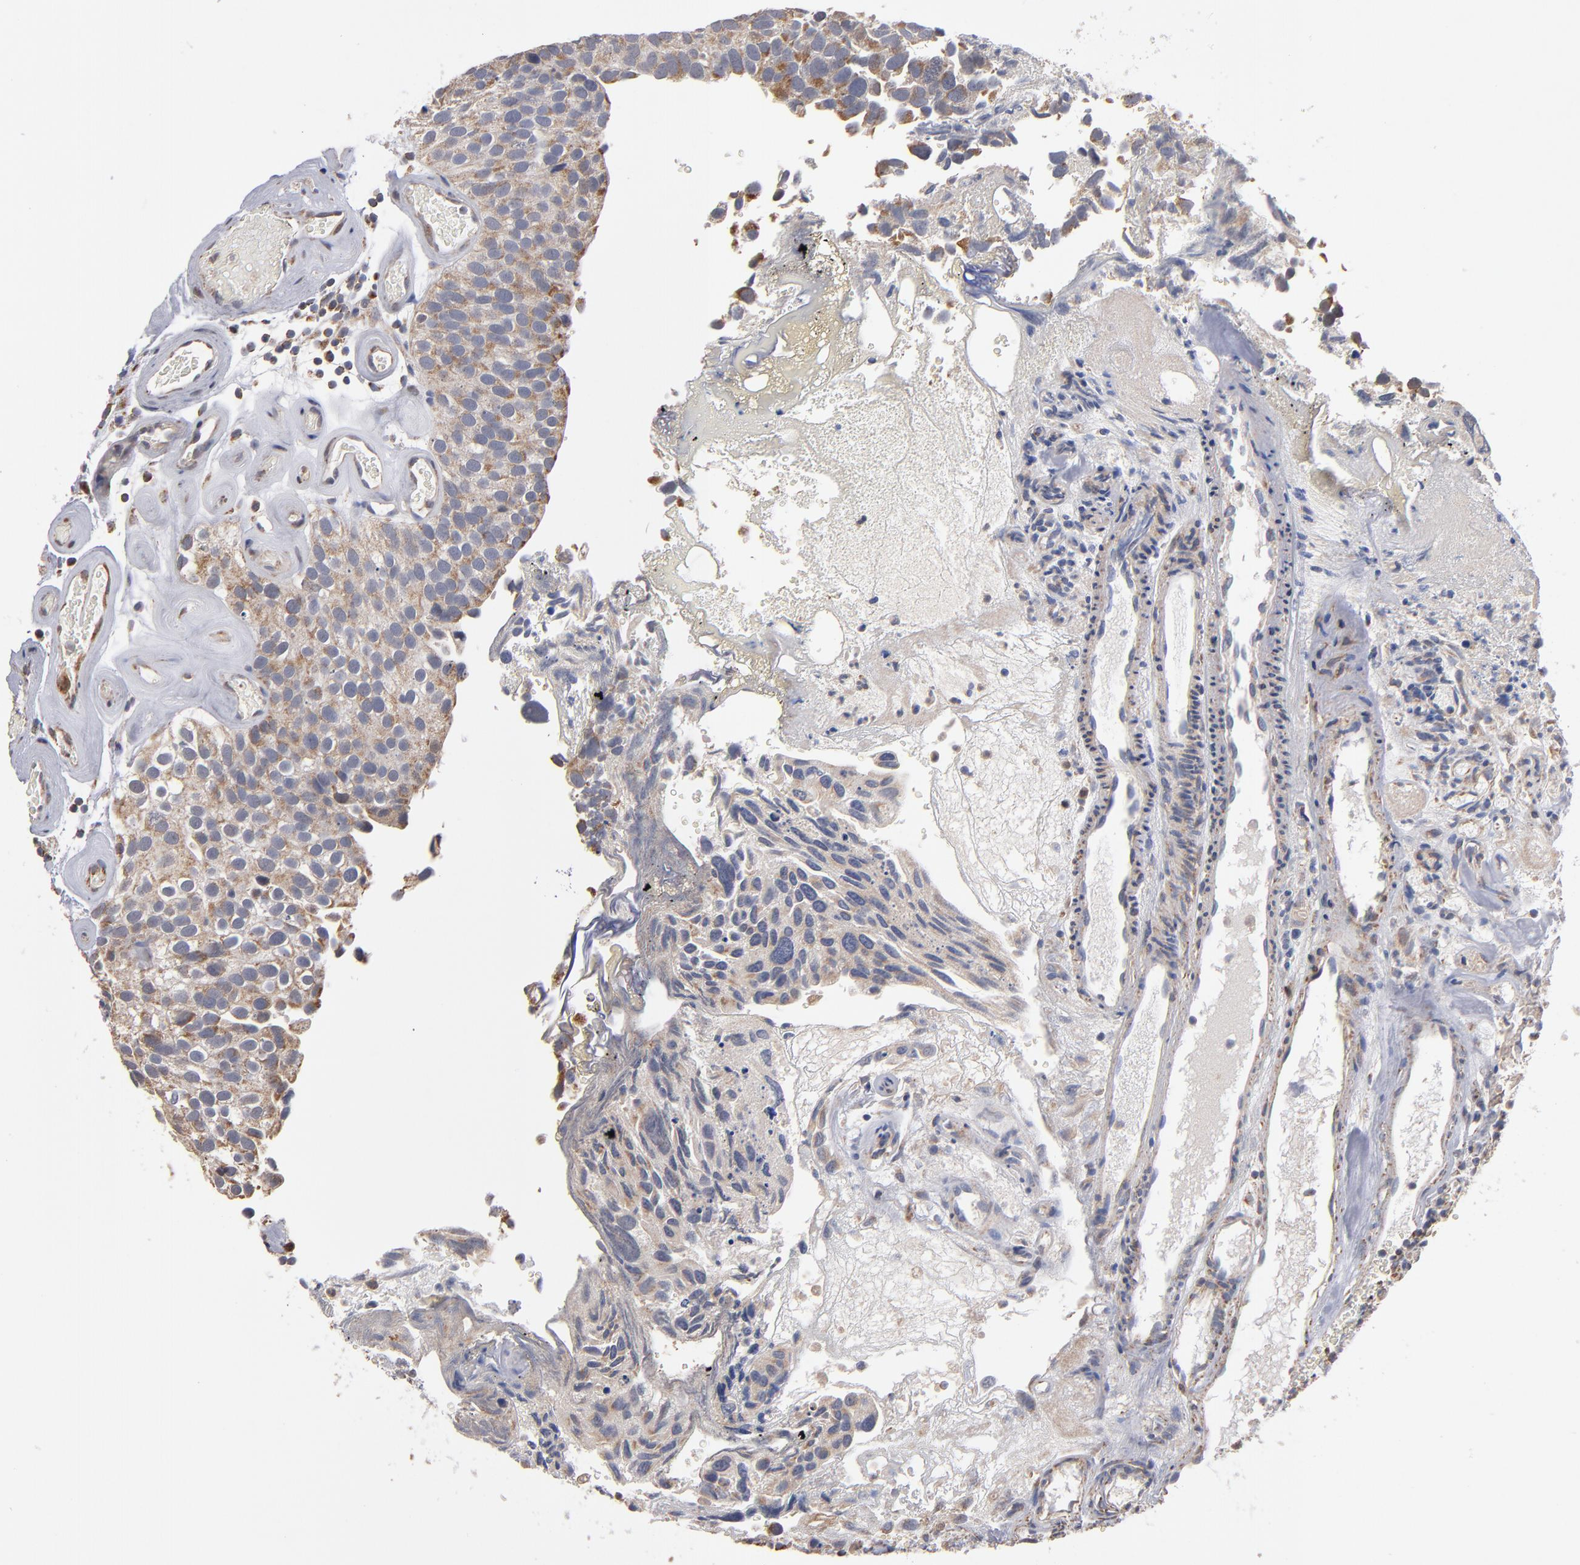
{"staining": {"intensity": "weak", "quantity": ">75%", "location": "cytoplasmic/membranous"}, "tissue": "urothelial cancer", "cell_type": "Tumor cells", "image_type": "cancer", "snomed": [{"axis": "morphology", "description": "Urothelial carcinoma, High grade"}, {"axis": "topography", "description": "Urinary bladder"}], "caption": "There is low levels of weak cytoplasmic/membranous staining in tumor cells of high-grade urothelial carcinoma, as demonstrated by immunohistochemical staining (brown color).", "gene": "MIPOL1", "patient": {"sex": "male", "age": 72}}